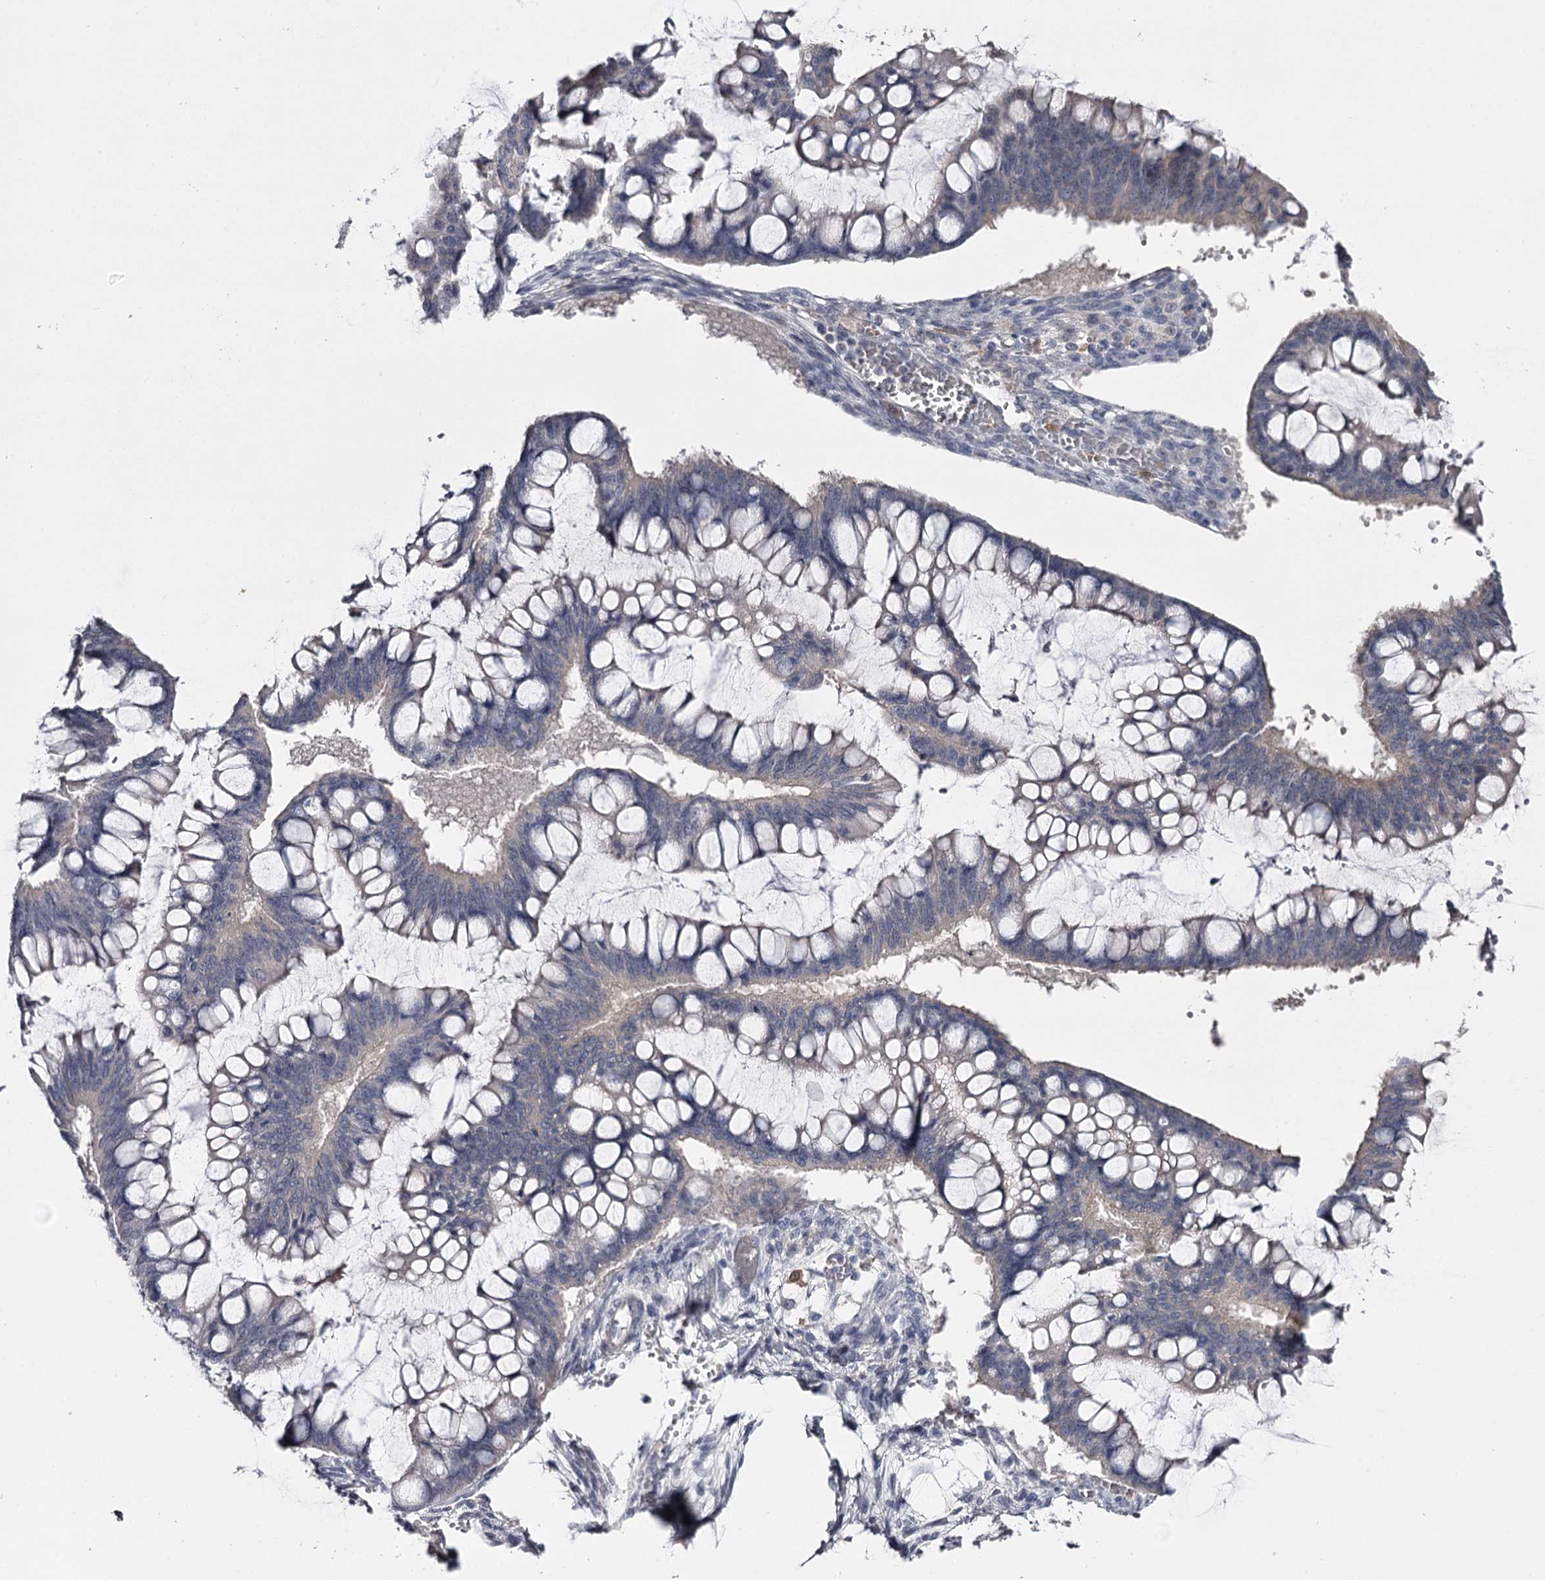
{"staining": {"intensity": "negative", "quantity": "none", "location": "none"}, "tissue": "ovarian cancer", "cell_type": "Tumor cells", "image_type": "cancer", "snomed": [{"axis": "morphology", "description": "Cystadenocarcinoma, mucinous, NOS"}, {"axis": "topography", "description": "Ovary"}], "caption": "Immunohistochemical staining of human ovarian cancer displays no significant positivity in tumor cells. (Immunohistochemistry (ihc), brightfield microscopy, high magnification).", "gene": "FDXACB1", "patient": {"sex": "female", "age": 73}}